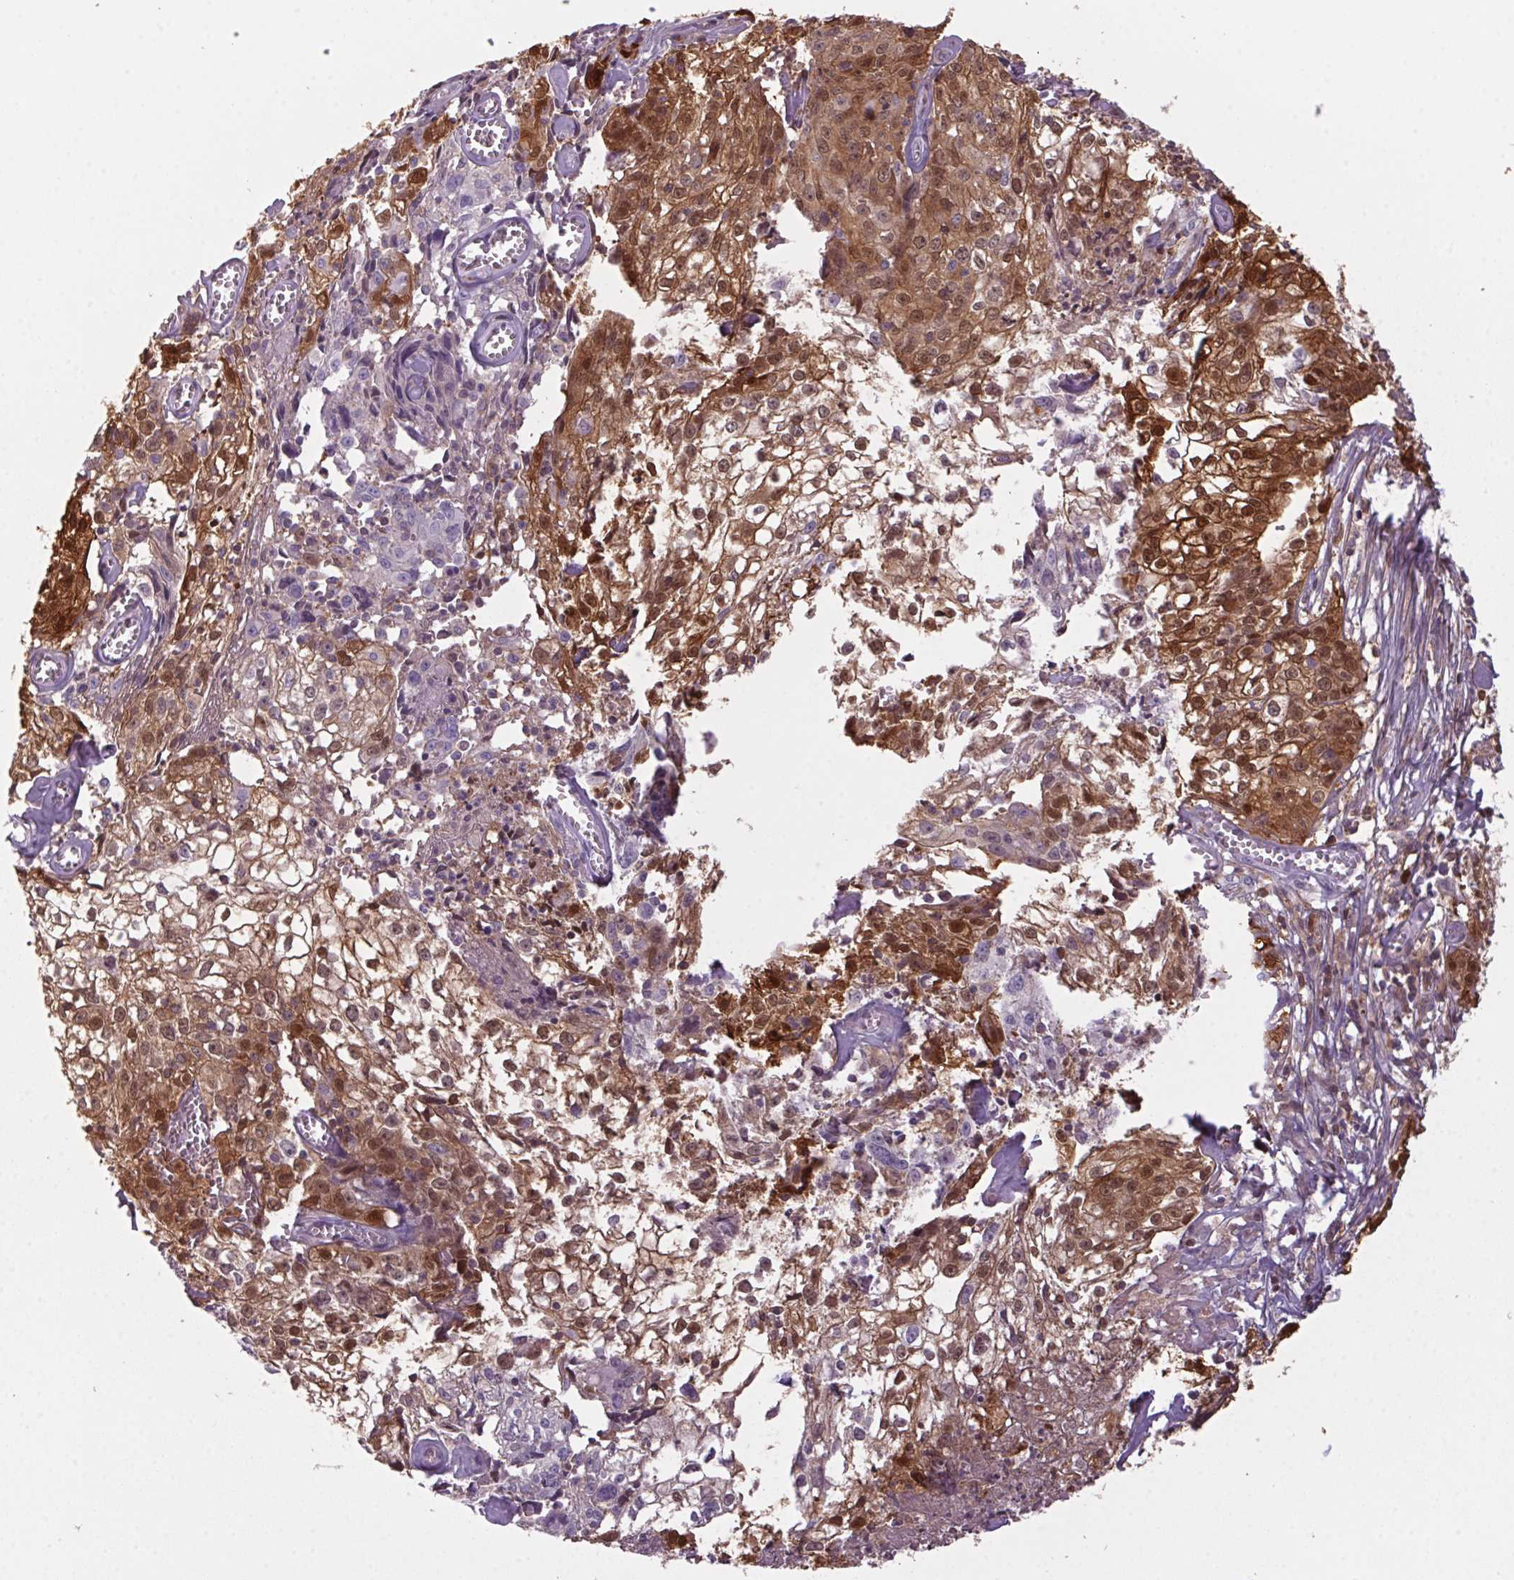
{"staining": {"intensity": "moderate", "quantity": ">75%", "location": "cytoplasmic/membranous,nuclear"}, "tissue": "cervical cancer", "cell_type": "Tumor cells", "image_type": "cancer", "snomed": [{"axis": "morphology", "description": "Squamous cell carcinoma, NOS"}, {"axis": "topography", "description": "Cervix"}], "caption": "IHC image of cervical cancer (squamous cell carcinoma) stained for a protein (brown), which demonstrates medium levels of moderate cytoplasmic/membranous and nuclear staining in about >75% of tumor cells.", "gene": "S100A2", "patient": {"sex": "female", "age": 85}}